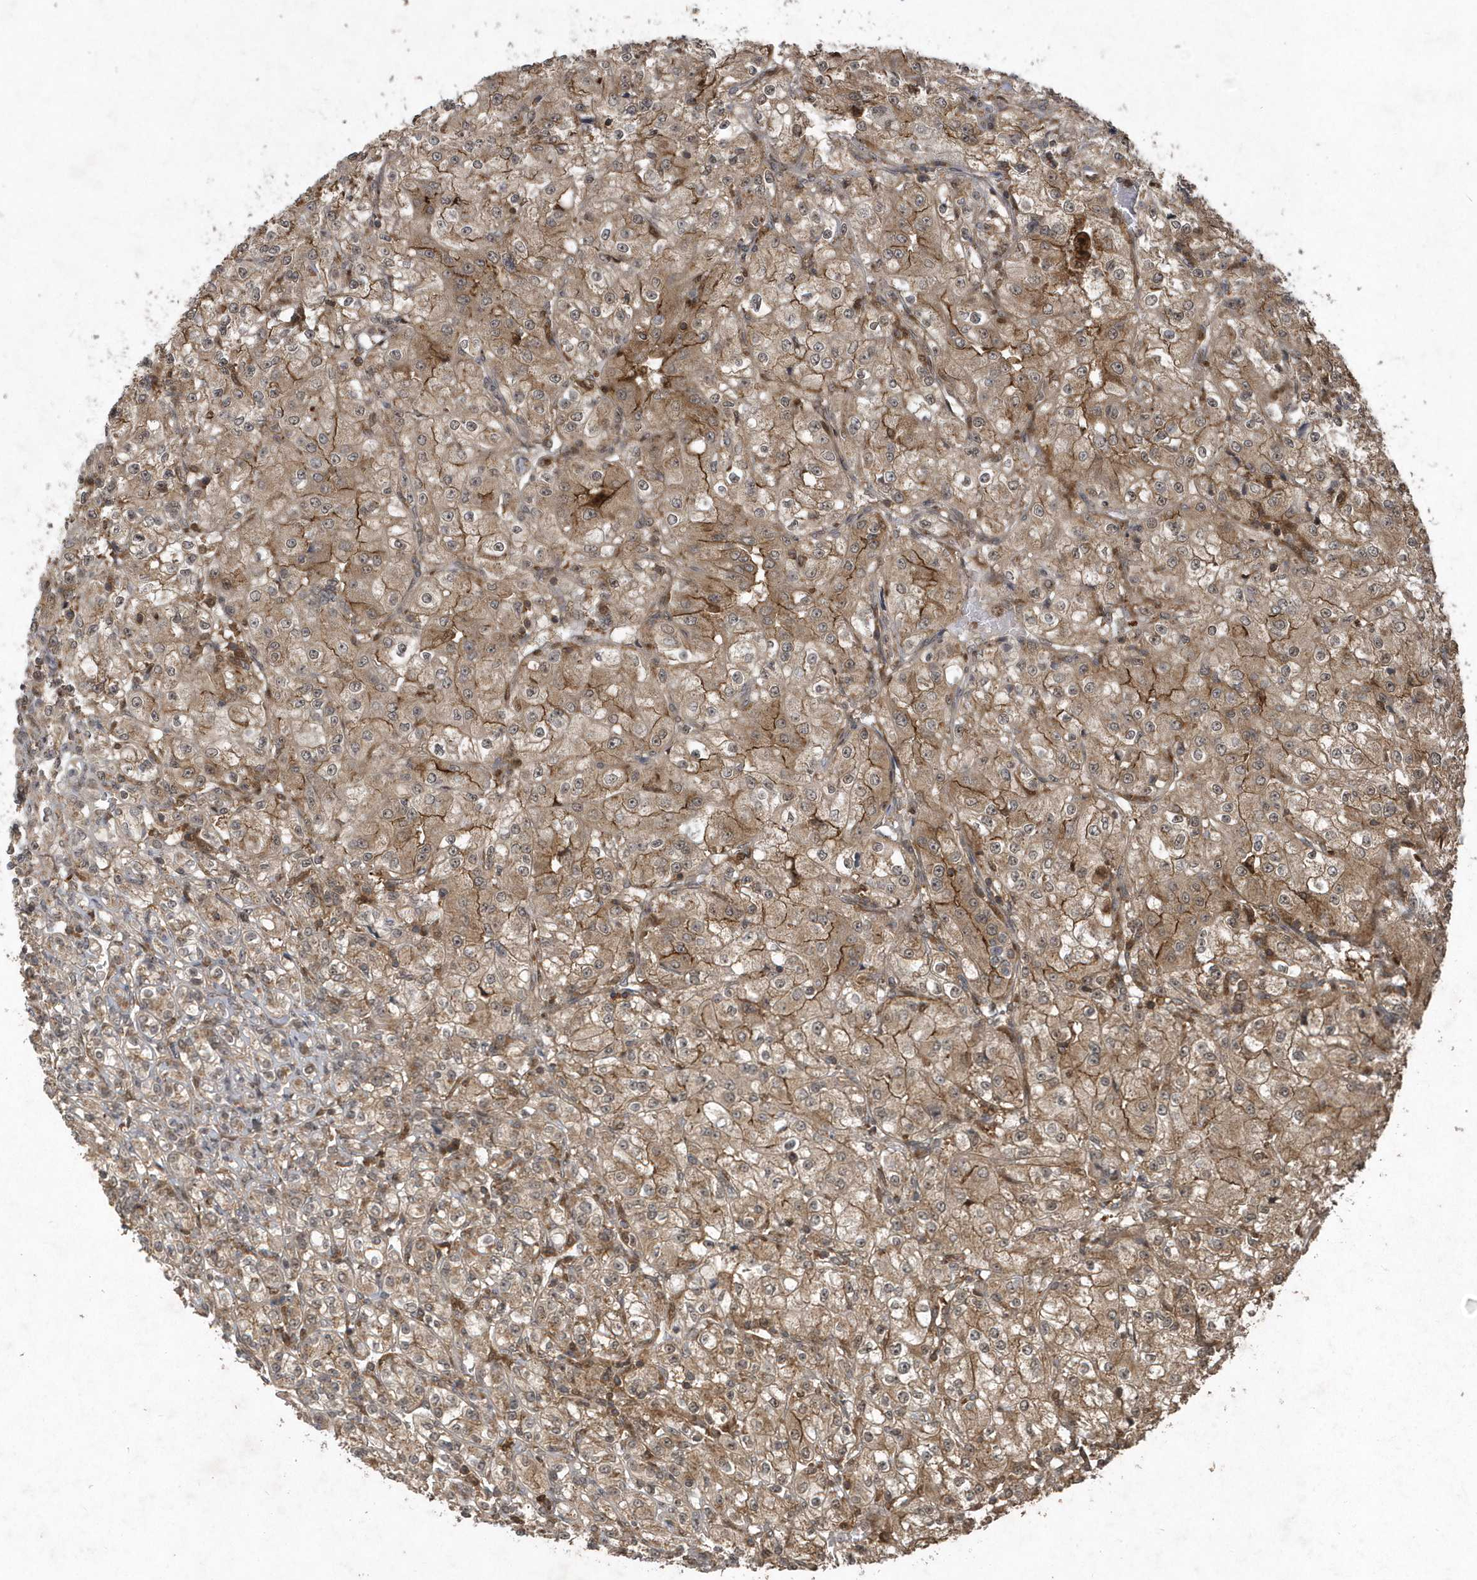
{"staining": {"intensity": "moderate", "quantity": ">75%", "location": "cytoplasmic/membranous"}, "tissue": "renal cancer", "cell_type": "Tumor cells", "image_type": "cancer", "snomed": [{"axis": "morphology", "description": "Adenocarcinoma, NOS"}, {"axis": "topography", "description": "Kidney"}], "caption": "Renal cancer was stained to show a protein in brown. There is medium levels of moderate cytoplasmic/membranous positivity in about >75% of tumor cells. (brown staining indicates protein expression, while blue staining denotes nuclei).", "gene": "LACC1", "patient": {"sex": "male", "age": 77}}